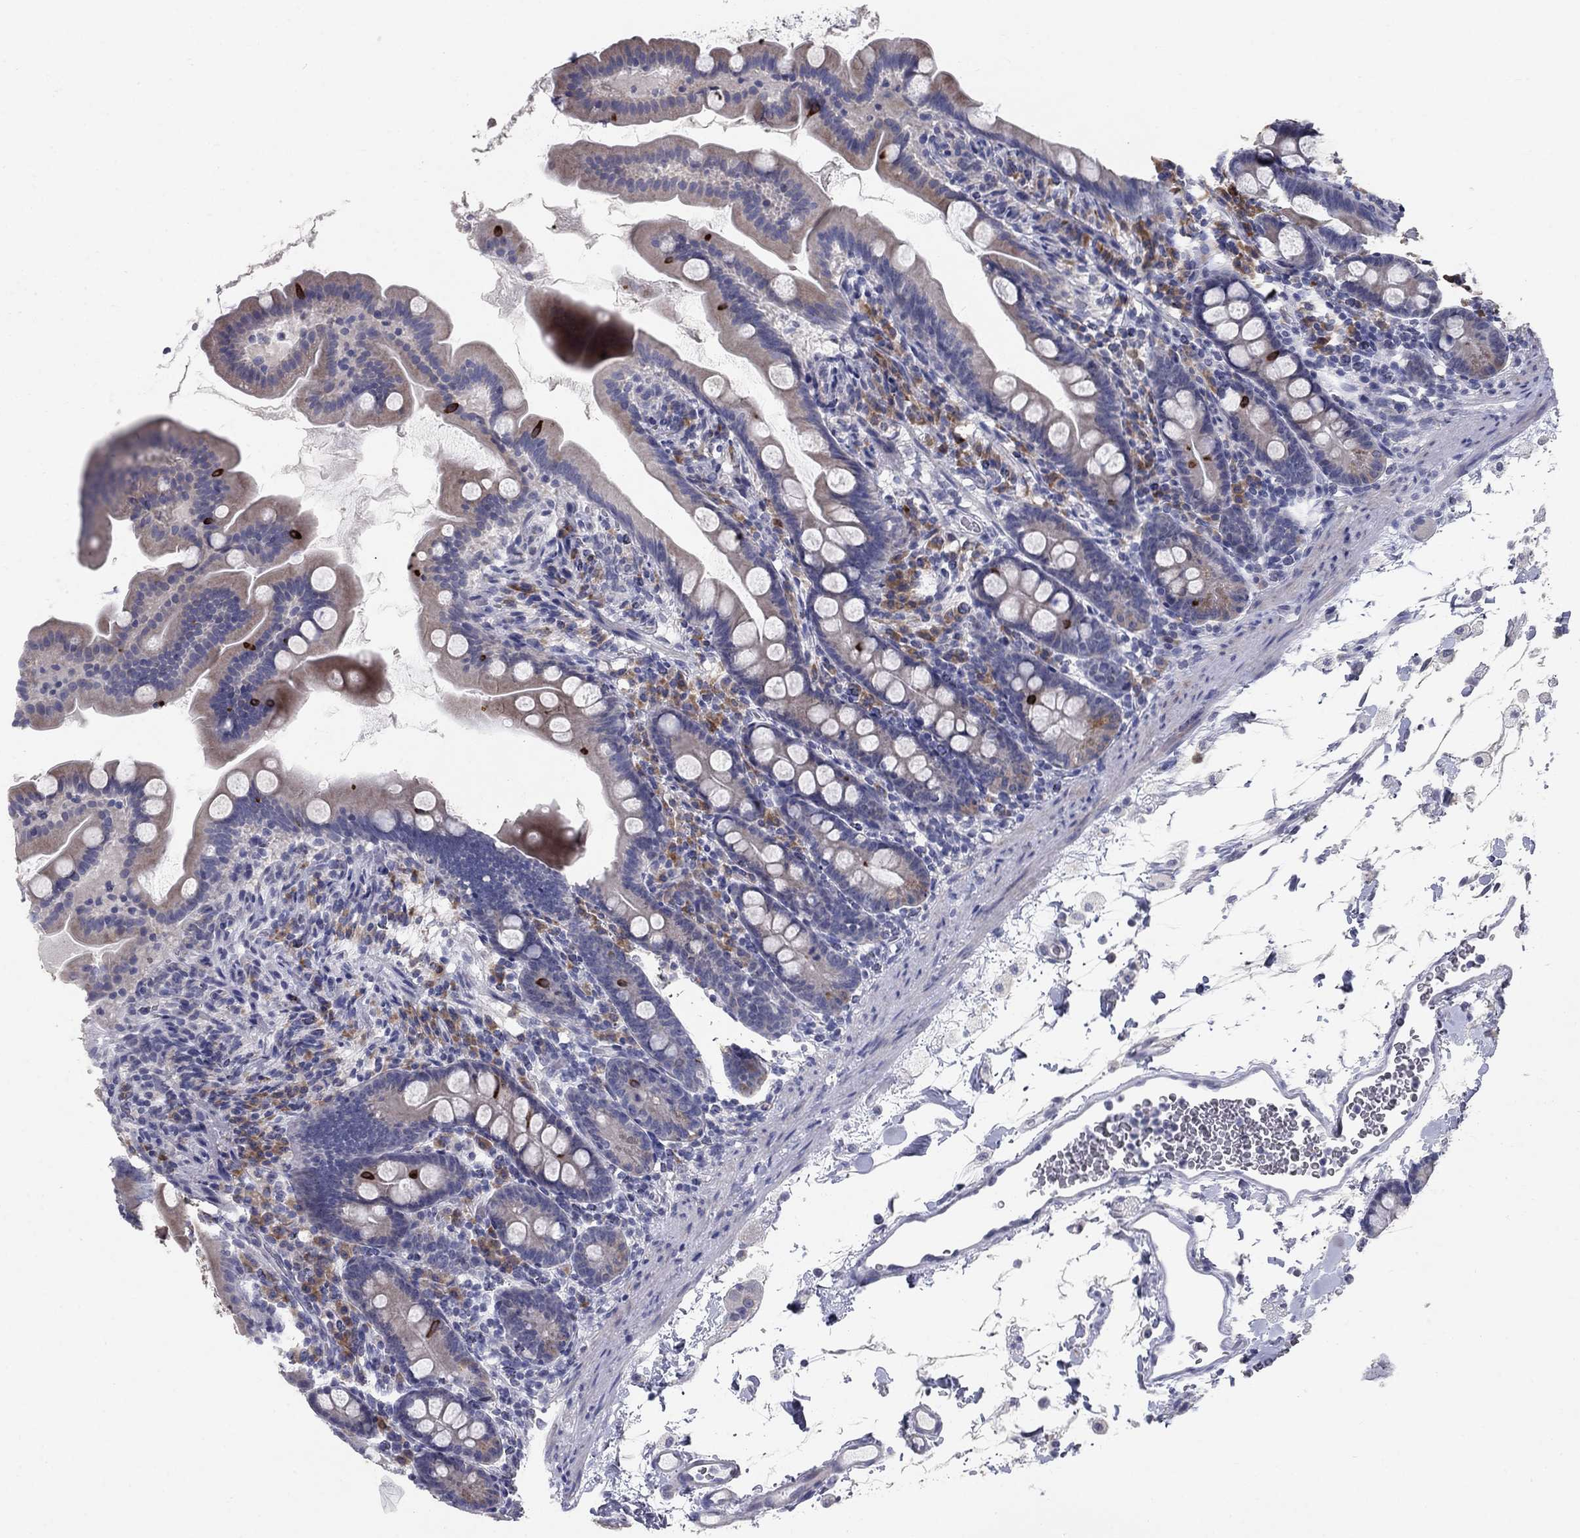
{"staining": {"intensity": "weak", "quantity": "<25%", "location": "cytoplasmic/membranous"}, "tissue": "small intestine", "cell_type": "Glandular cells", "image_type": "normal", "snomed": [{"axis": "morphology", "description": "Normal tissue, NOS"}, {"axis": "topography", "description": "Small intestine"}], "caption": "This micrograph is of benign small intestine stained with immunohistochemistry (IHC) to label a protein in brown with the nuclei are counter-stained blue. There is no positivity in glandular cells.", "gene": "NTRK2", "patient": {"sex": "female", "age": 44}}